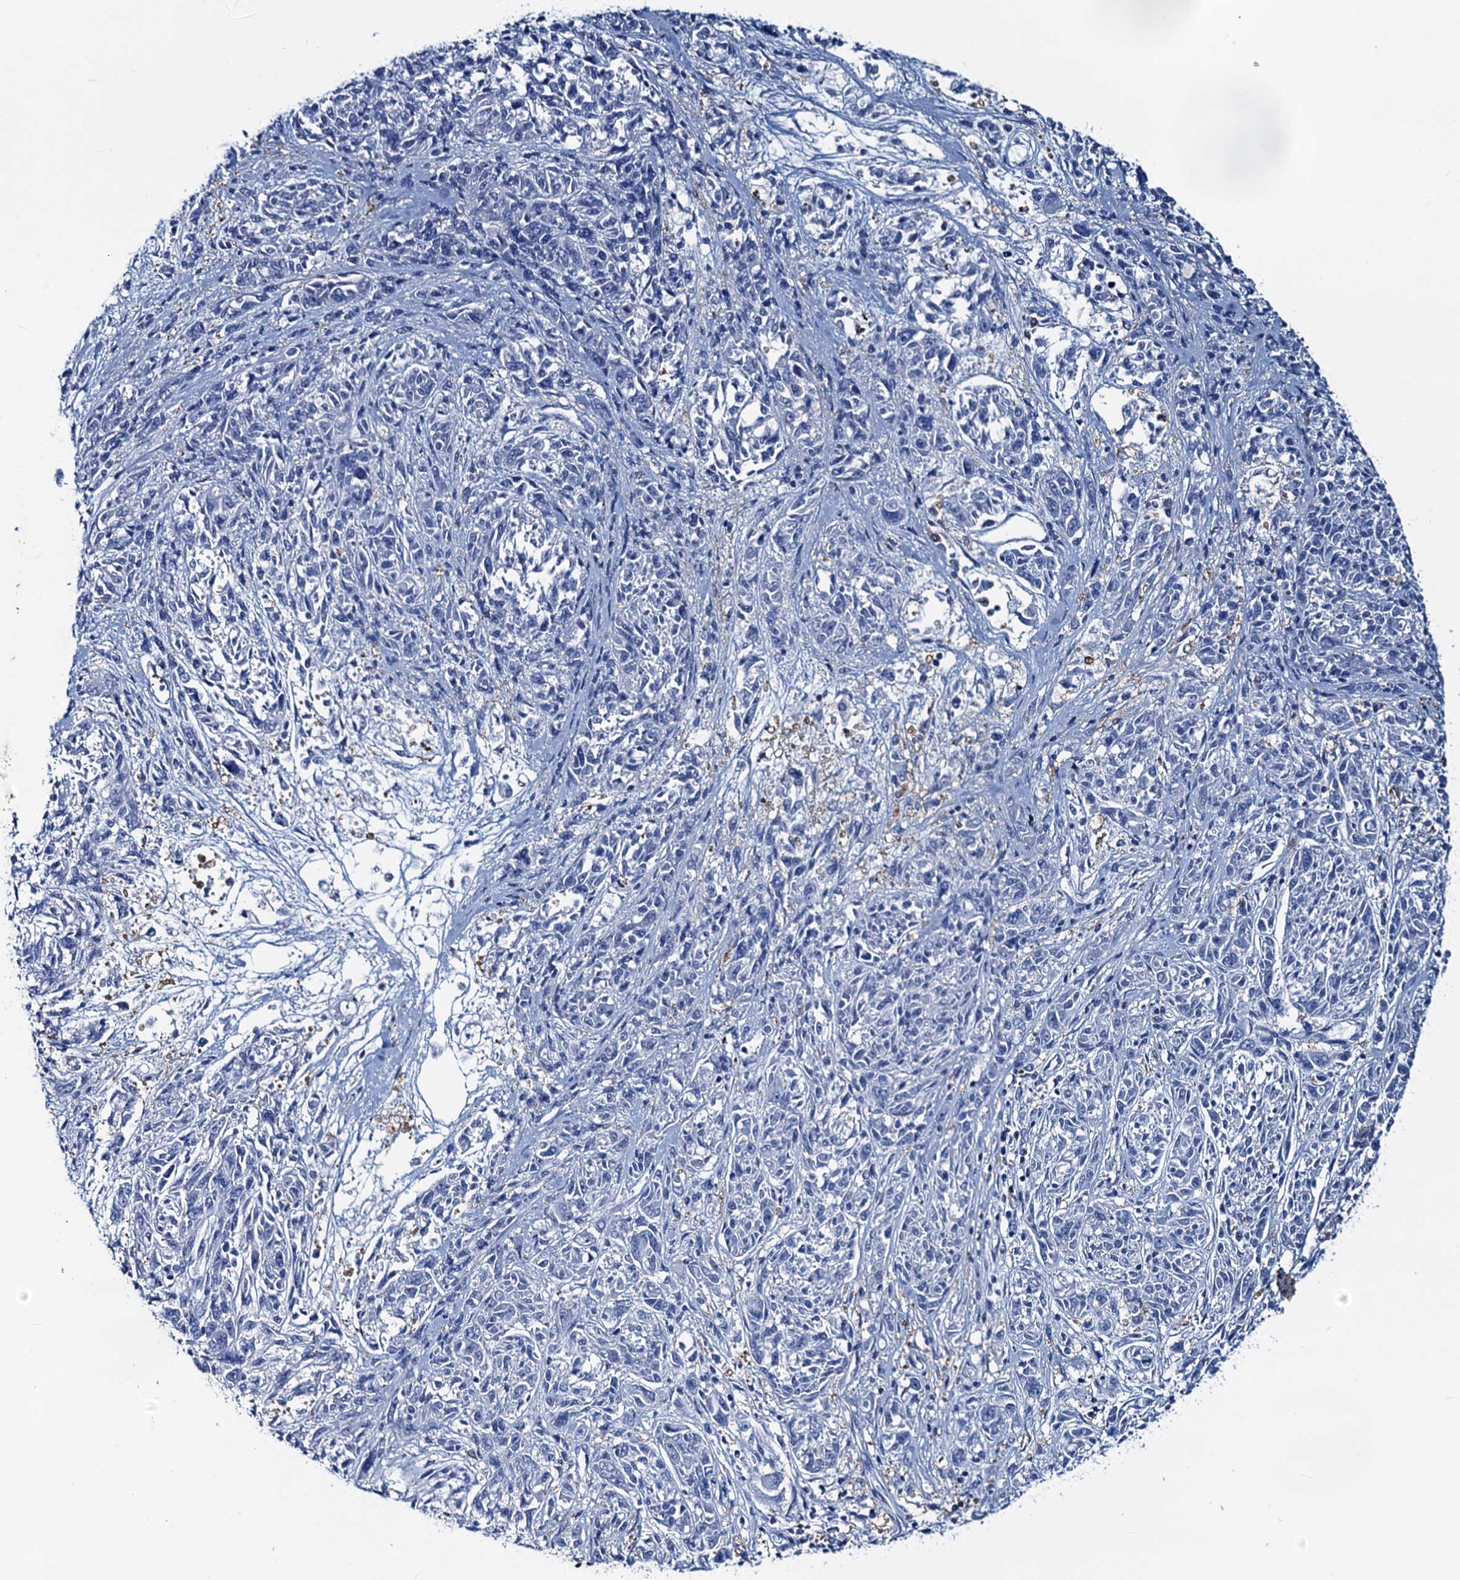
{"staining": {"intensity": "negative", "quantity": "none", "location": "none"}, "tissue": "melanoma", "cell_type": "Tumor cells", "image_type": "cancer", "snomed": [{"axis": "morphology", "description": "Malignant melanoma, NOS"}, {"axis": "topography", "description": "Skin"}], "caption": "High power microscopy image of an immunohistochemistry (IHC) photomicrograph of malignant melanoma, revealing no significant expression in tumor cells.", "gene": "RTKN2", "patient": {"sex": "male", "age": 53}}